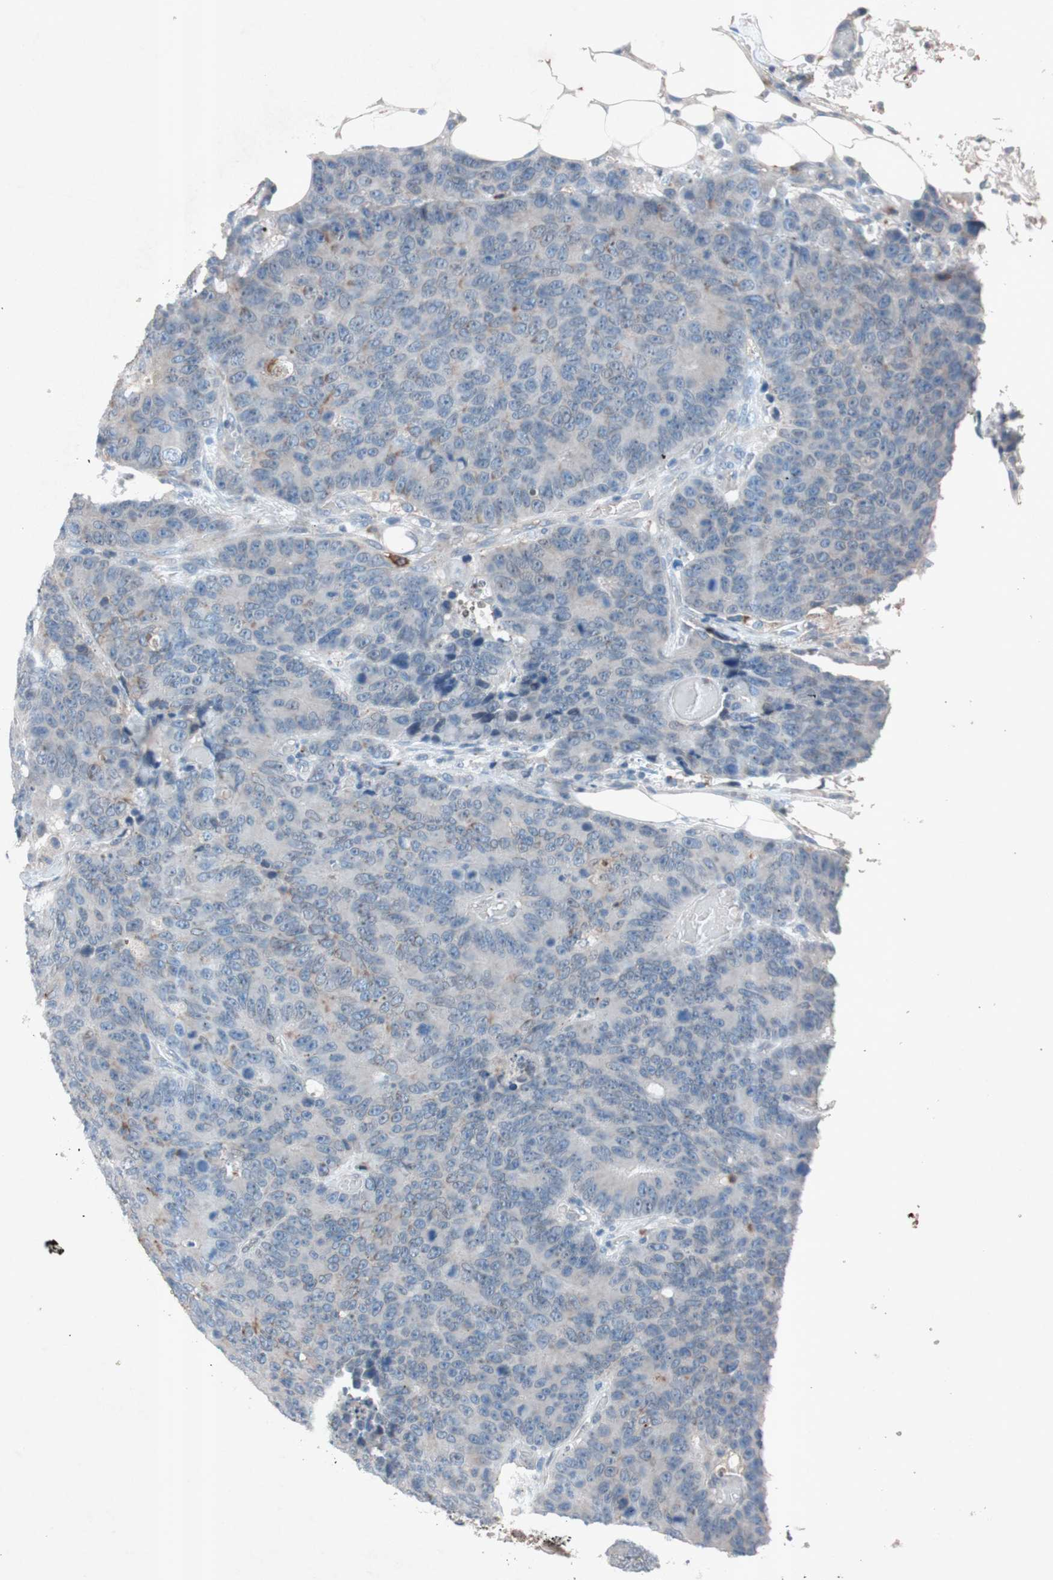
{"staining": {"intensity": "weak", "quantity": "25%-75%", "location": "cytoplasmic/membranous"}, "tissue": "colorectal cancer", "cell_type": "Tumor cells", "image_type": "cancer", "snomed": [{"axis": "morphology", "description": "Adenocarcinoma, NOS"}, {"axis": "topography", "description": "Colon"}], "caption": "Colorectal cancer (adenocarcinoma) stained for a protein shows weak cytoplasmic/membranous positivity in tumor cells.", "gene": "GRB7", "patient": {"sex": "female", "age": 86}}